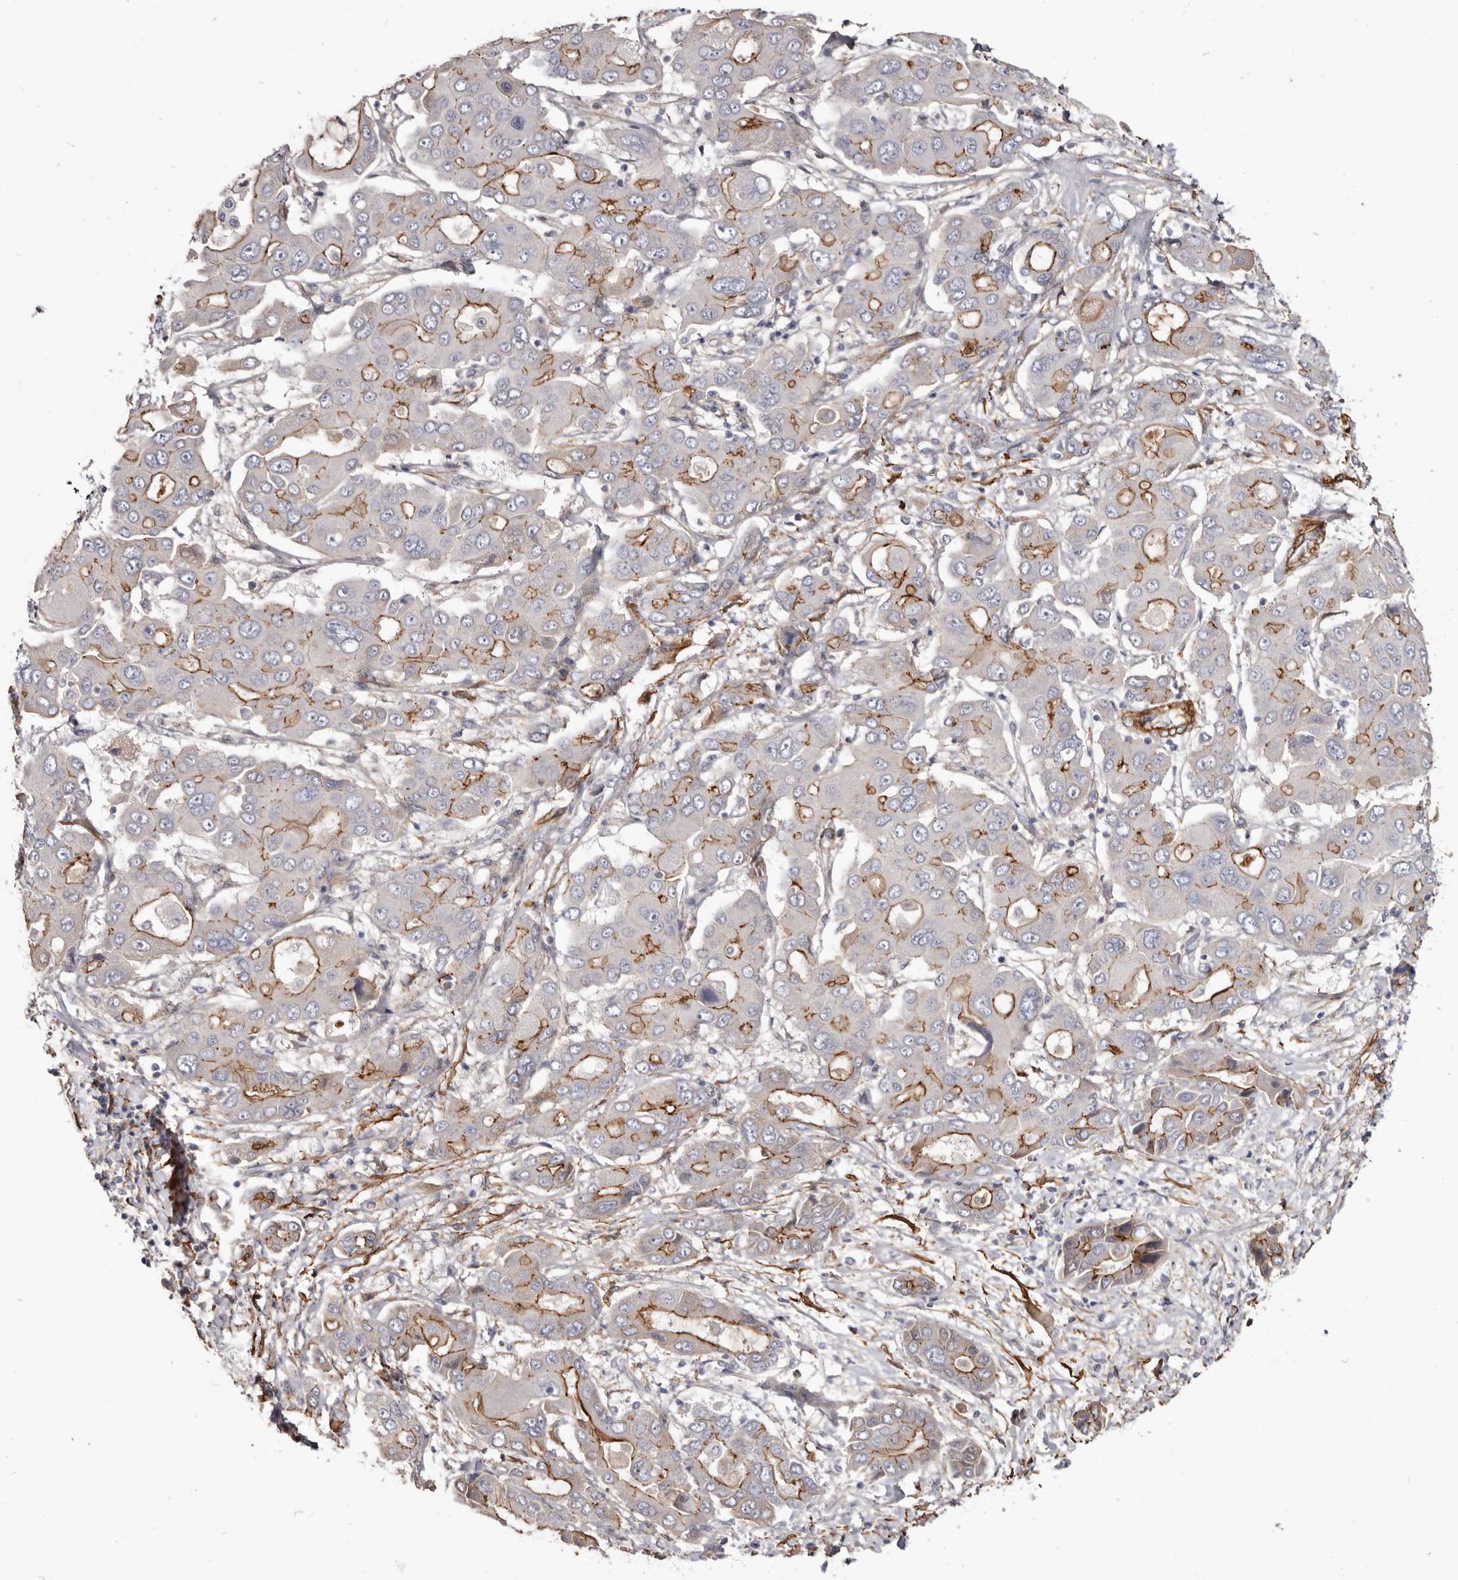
{"staining": {"intensity": "moderate", "quantity": "25%-75%", "location": "cytoplasmic/membranous"}, "tissue": "liver cancer", "cell_type": "Tumor cells", "image_type": "cancer", "snomed": [{"axis": "morphology", "description": "Cholangiocarcinoma"}, {"axis": "topography", "description": "Liver"}], "caption": "A high-resolution micrograph shows IHC staining of cholangiocarcinoma (liver), which reveals moderate cytoplasmic/membranous positivity in about 25%-75% of tumor cells.", "gene": "CGN", "patient": {"sex": "male", "age": 67}}